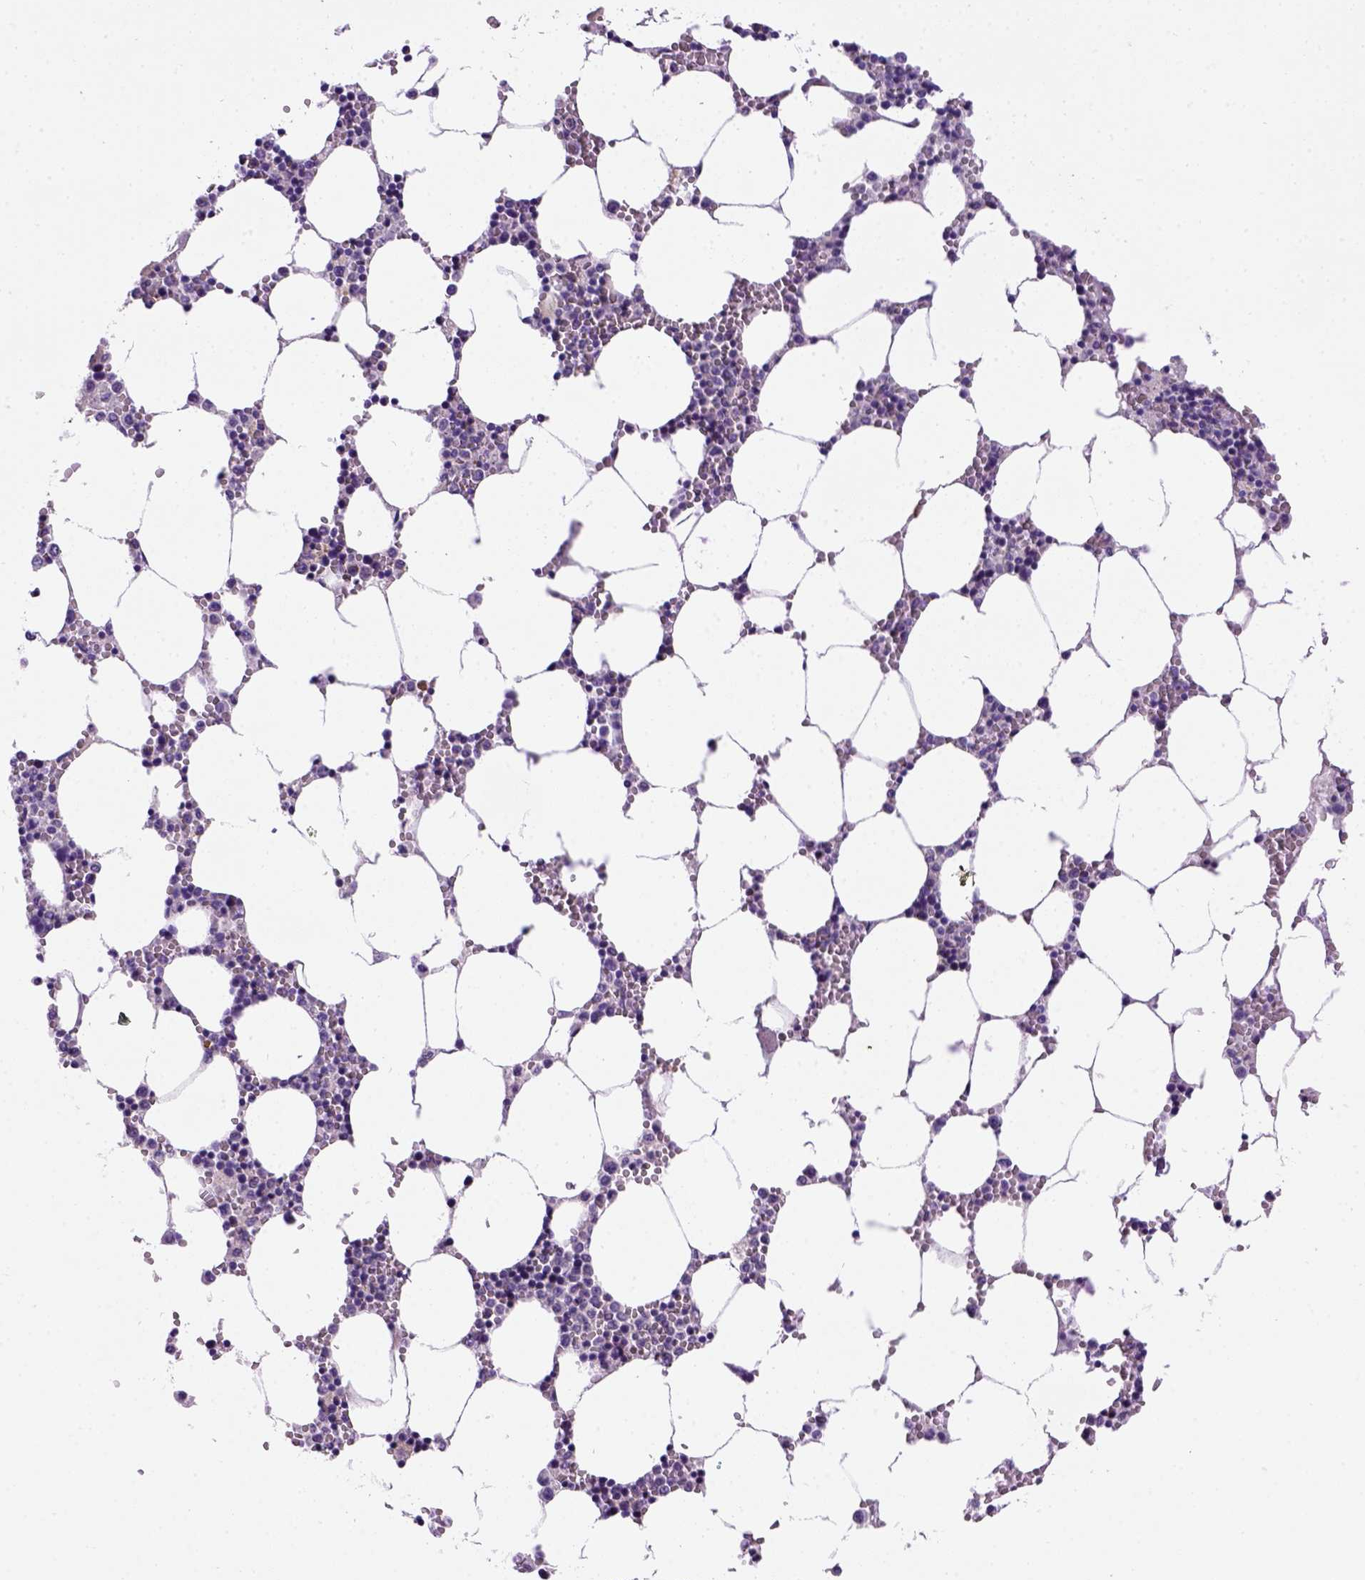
{"staining": {"intensity": "negative", "quantity": "none", "location": "none"}, "tissue": "bone marrow", "cell_type": "Hematopoietic cells", "image_type": "normal", "snomed": [{"axis": "morphology", "description": "Normal tissue, NOS"}, {"axis": "topography", "description": "Bone marrow"}], "caption": "This is a image of immunohistochemistry staining of benign bone marrow, which shows no expression in hematopoietic cells.", "gene": "CDH1", "patient": {"sex": "female", "age": 64}}